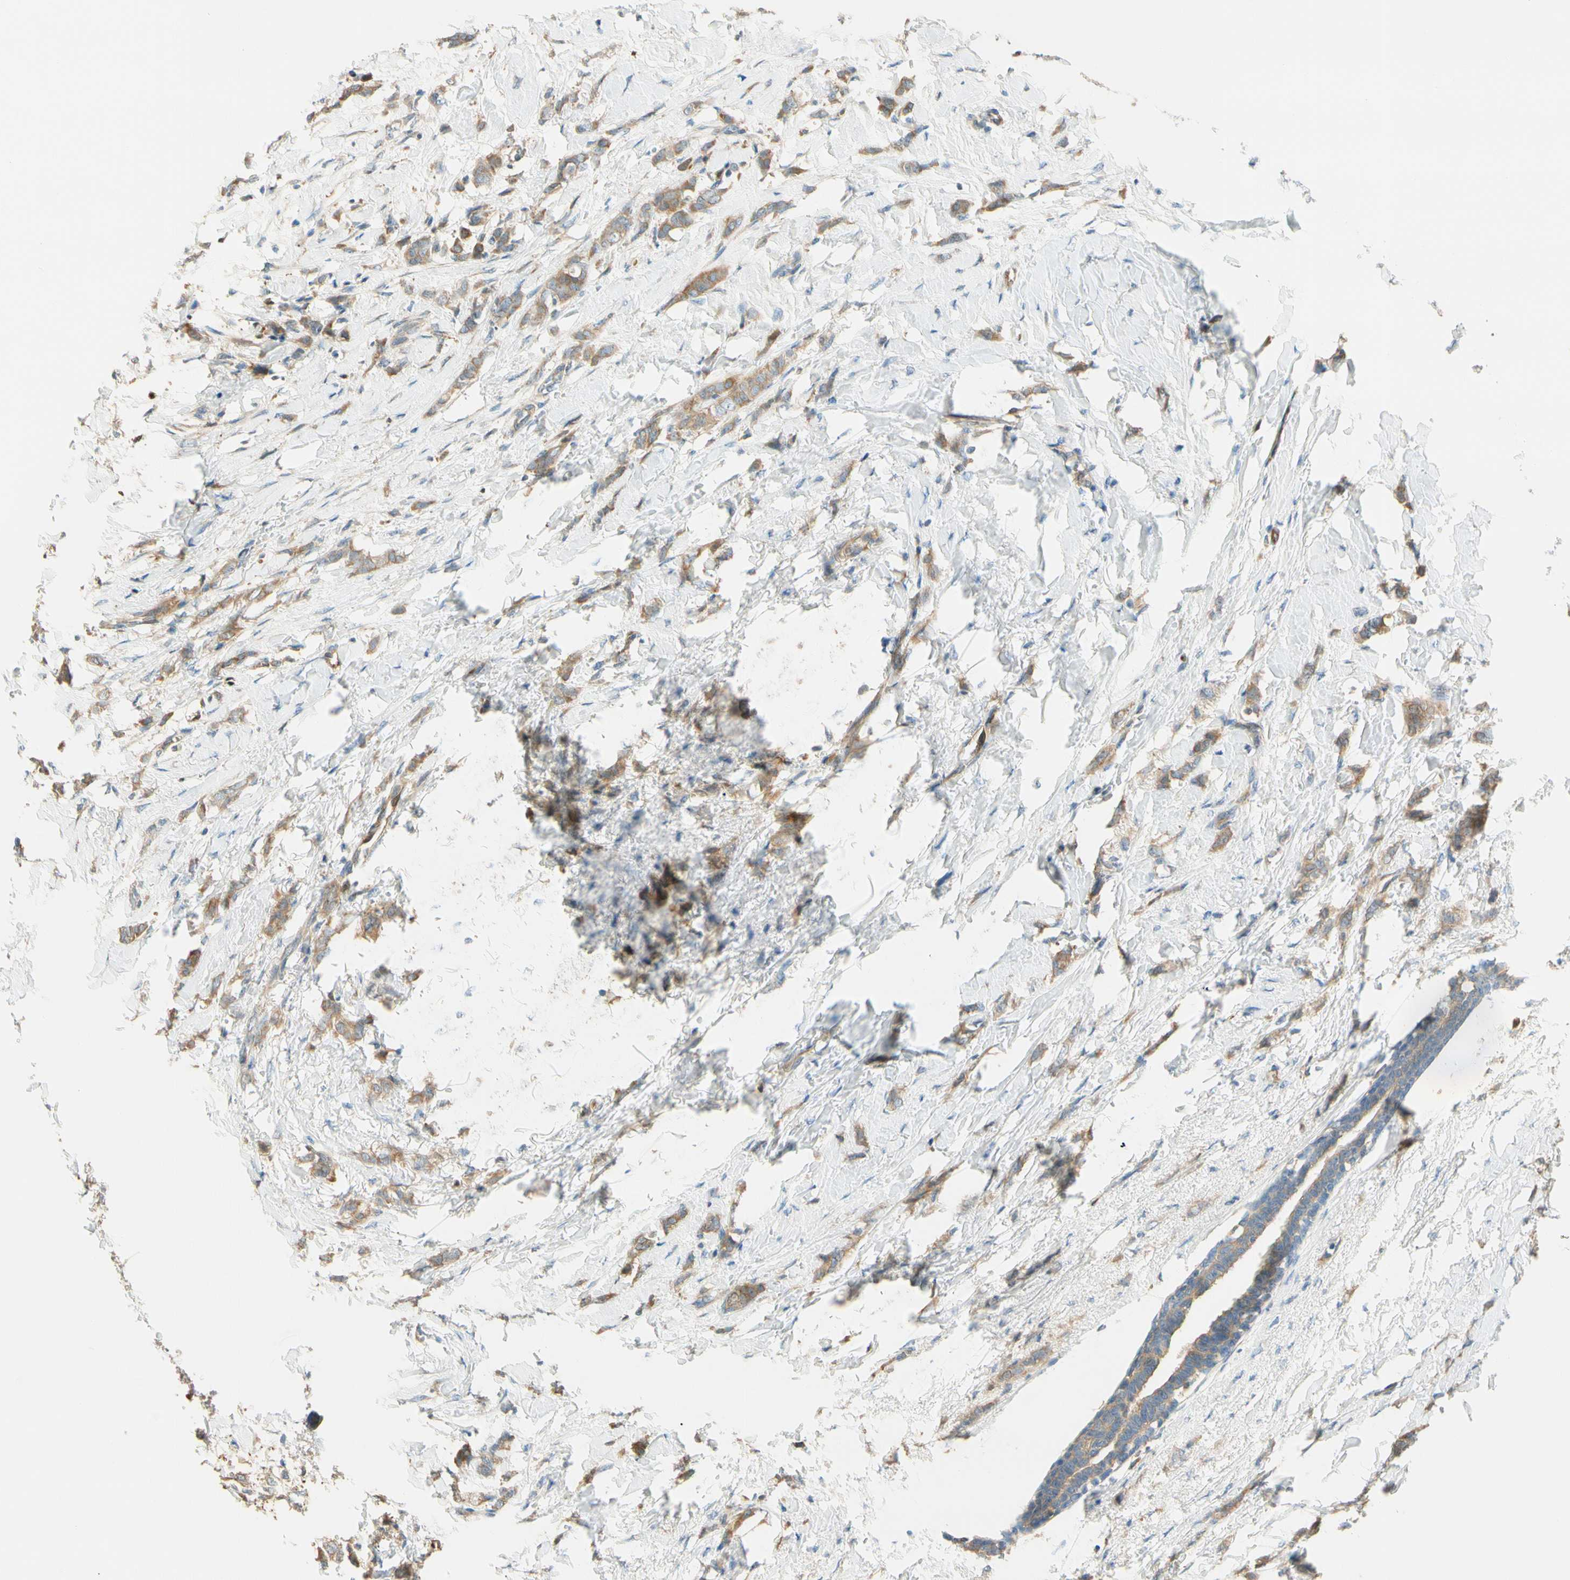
{"staining": {"intensity": "moderate", "quantity": ">75%", "location": "cytoplasmic/membranous"}, "tissue": "breast cancer", "cell_type": "Tumor cells", "image_type": "cancer", "snomed": [{"axis": "morphology", "description": "Lobular carcinoma, in situ"}, {"axis": "morphology", "description": "Lobular carcinoma"}, {"axis": "topography", "description": "Breast"}], "caption": "Lobular carcinoma in situ (breast) stained with immunohistochemistry exhibits moderate cytoplasmic/membranous staining in about >75% of tumor cells. (Stains: DAB in brown, nuclei in blue, Microscopy: brightfield microscopy at high magnification).", "gene": "PARP14", "patient": {"sex": "female", "age": 41}}